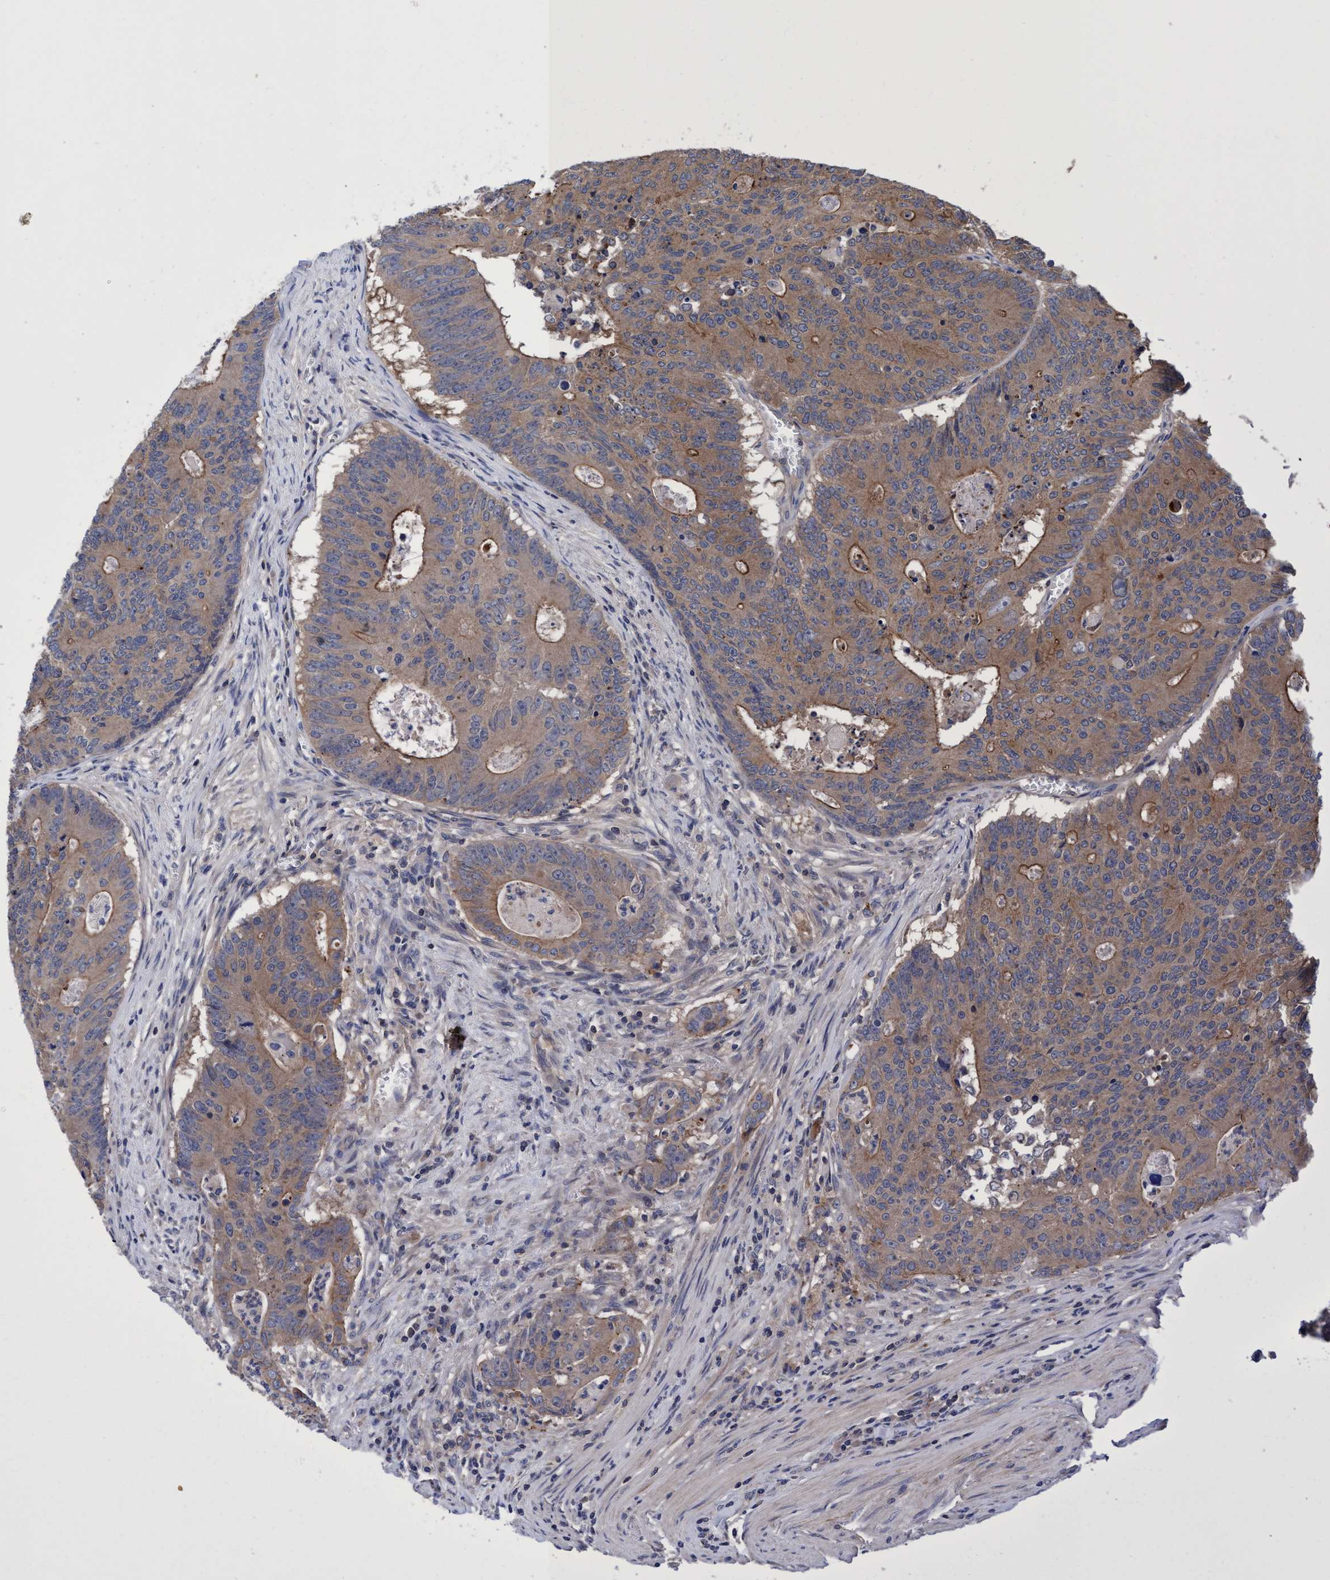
{"staining": {"intensity": "moderate", "quantity": ">75%", "location": "cytoplasmic/membranous"}, "tissue": "colorectal cancer", "cell_type": "Tumor cells", "image_type": "cancer", "snomed": [{"axis": "morphology", "description": "Adenocarcinoma, NOS"}, {"axis": "topography", "description": "Colon"}], "caption": "A micrograph of adenocarcinoma (colorectal) stained for a protein displays moderate cytoplasmic/membranous brown staining in tumor cells. (IHC, brightfield microscopy, high magnification).", "gene": "CALCOCO2", "patient": {"sex": "male", "age": 87}}